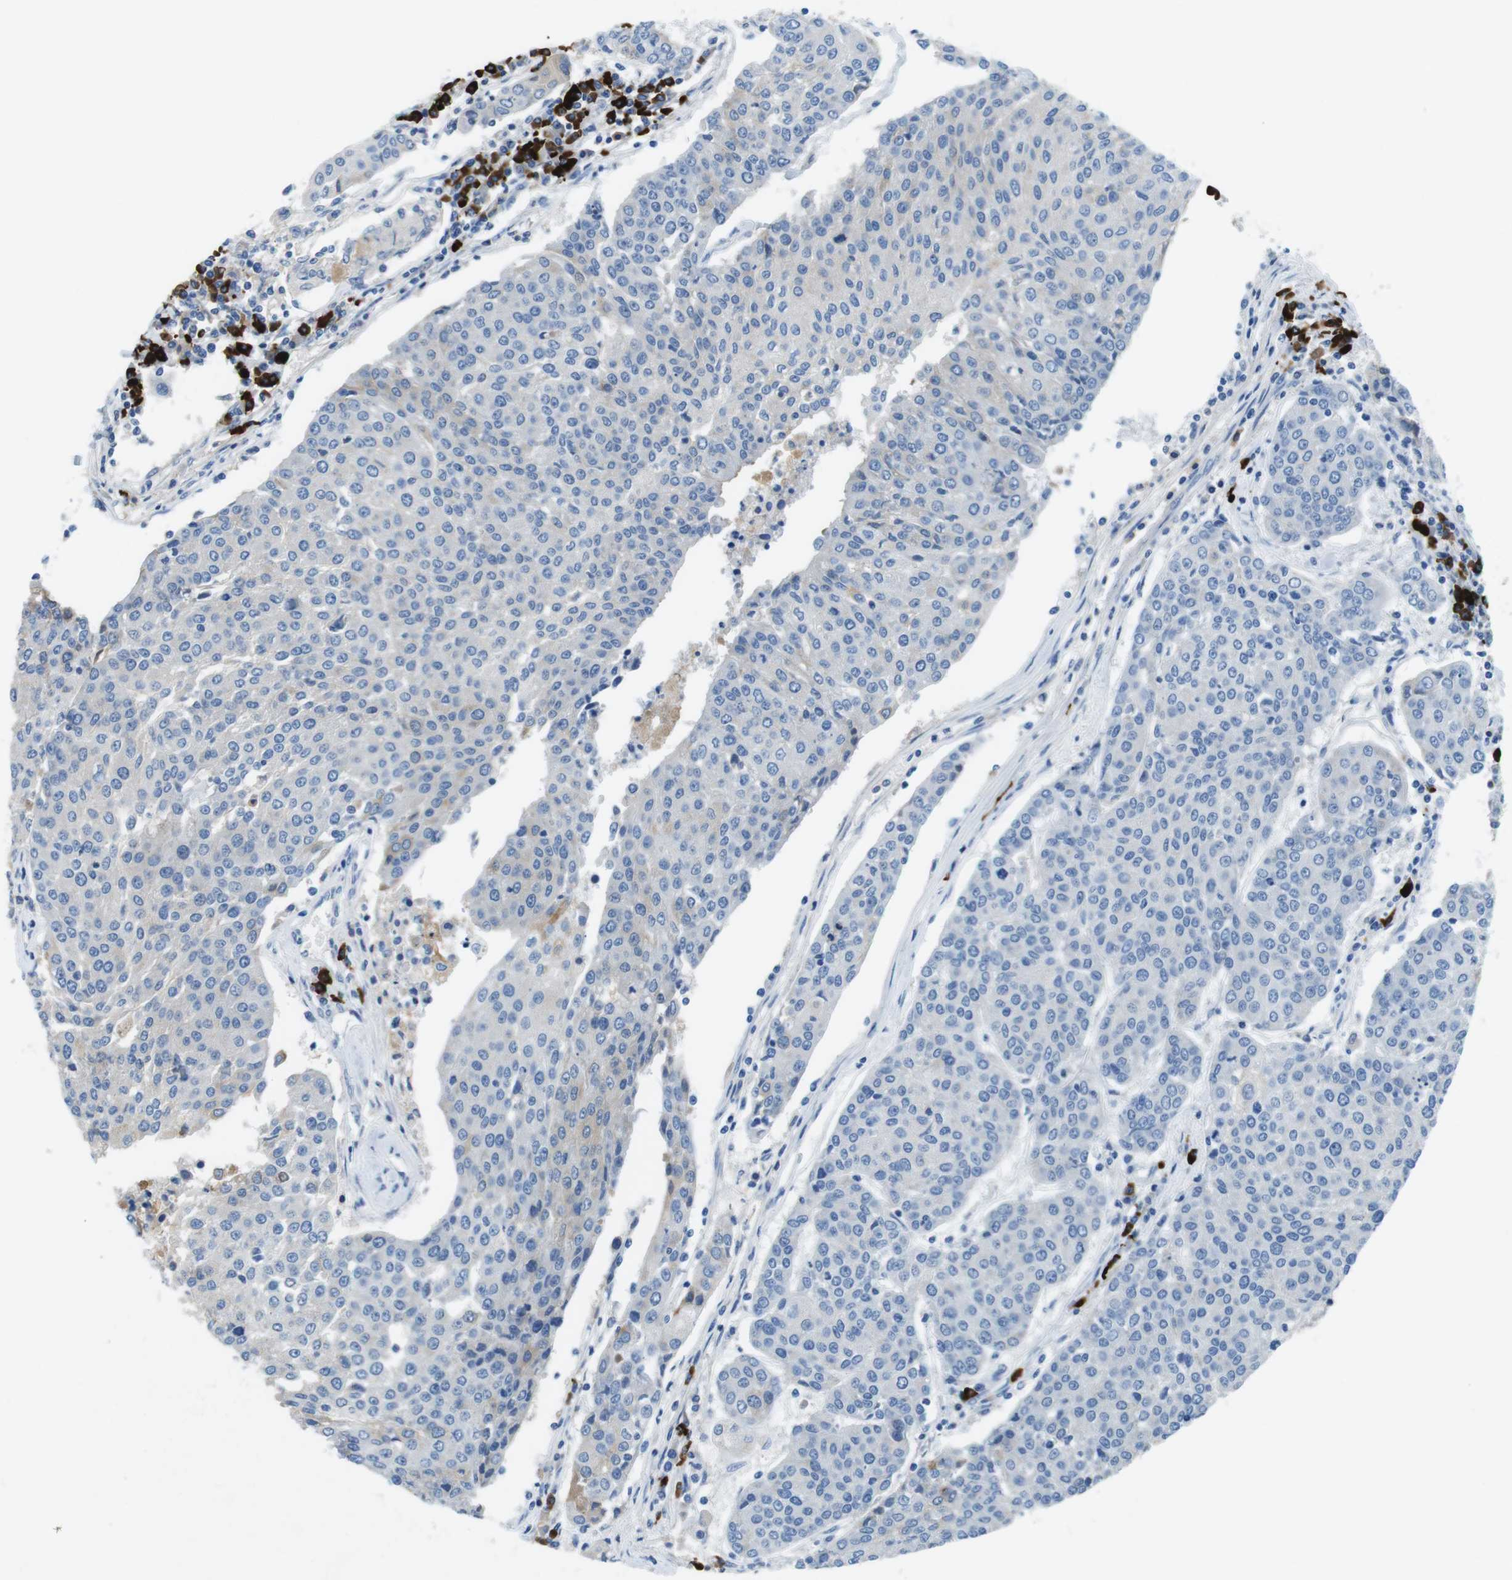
{"staining": {"intensity": "negative", "quantity": "none", "location": "none"}, "tissue": "urothelial cancer", "cell_type": "Tumor cells", "image_type": "cancer", "snomed": [{"axis": "morphology", "description": "Urothelial carcinoma, High grade"}, {"axis": "topography", "description": "Urinary bladder"}], "caption": "High-grade urothelial carcinoma was stained to show a protein in brown. There is no significant positivity in tumor cells. (Stains: DAB (3,3'-diaminobenzidine) immunohistochemistry with hematoxylin counter stain, Microscopy: brightfield microscopy at high magnification).", "gene": "SLC35A3", "patient": {"sex": "female", "age": 85}}